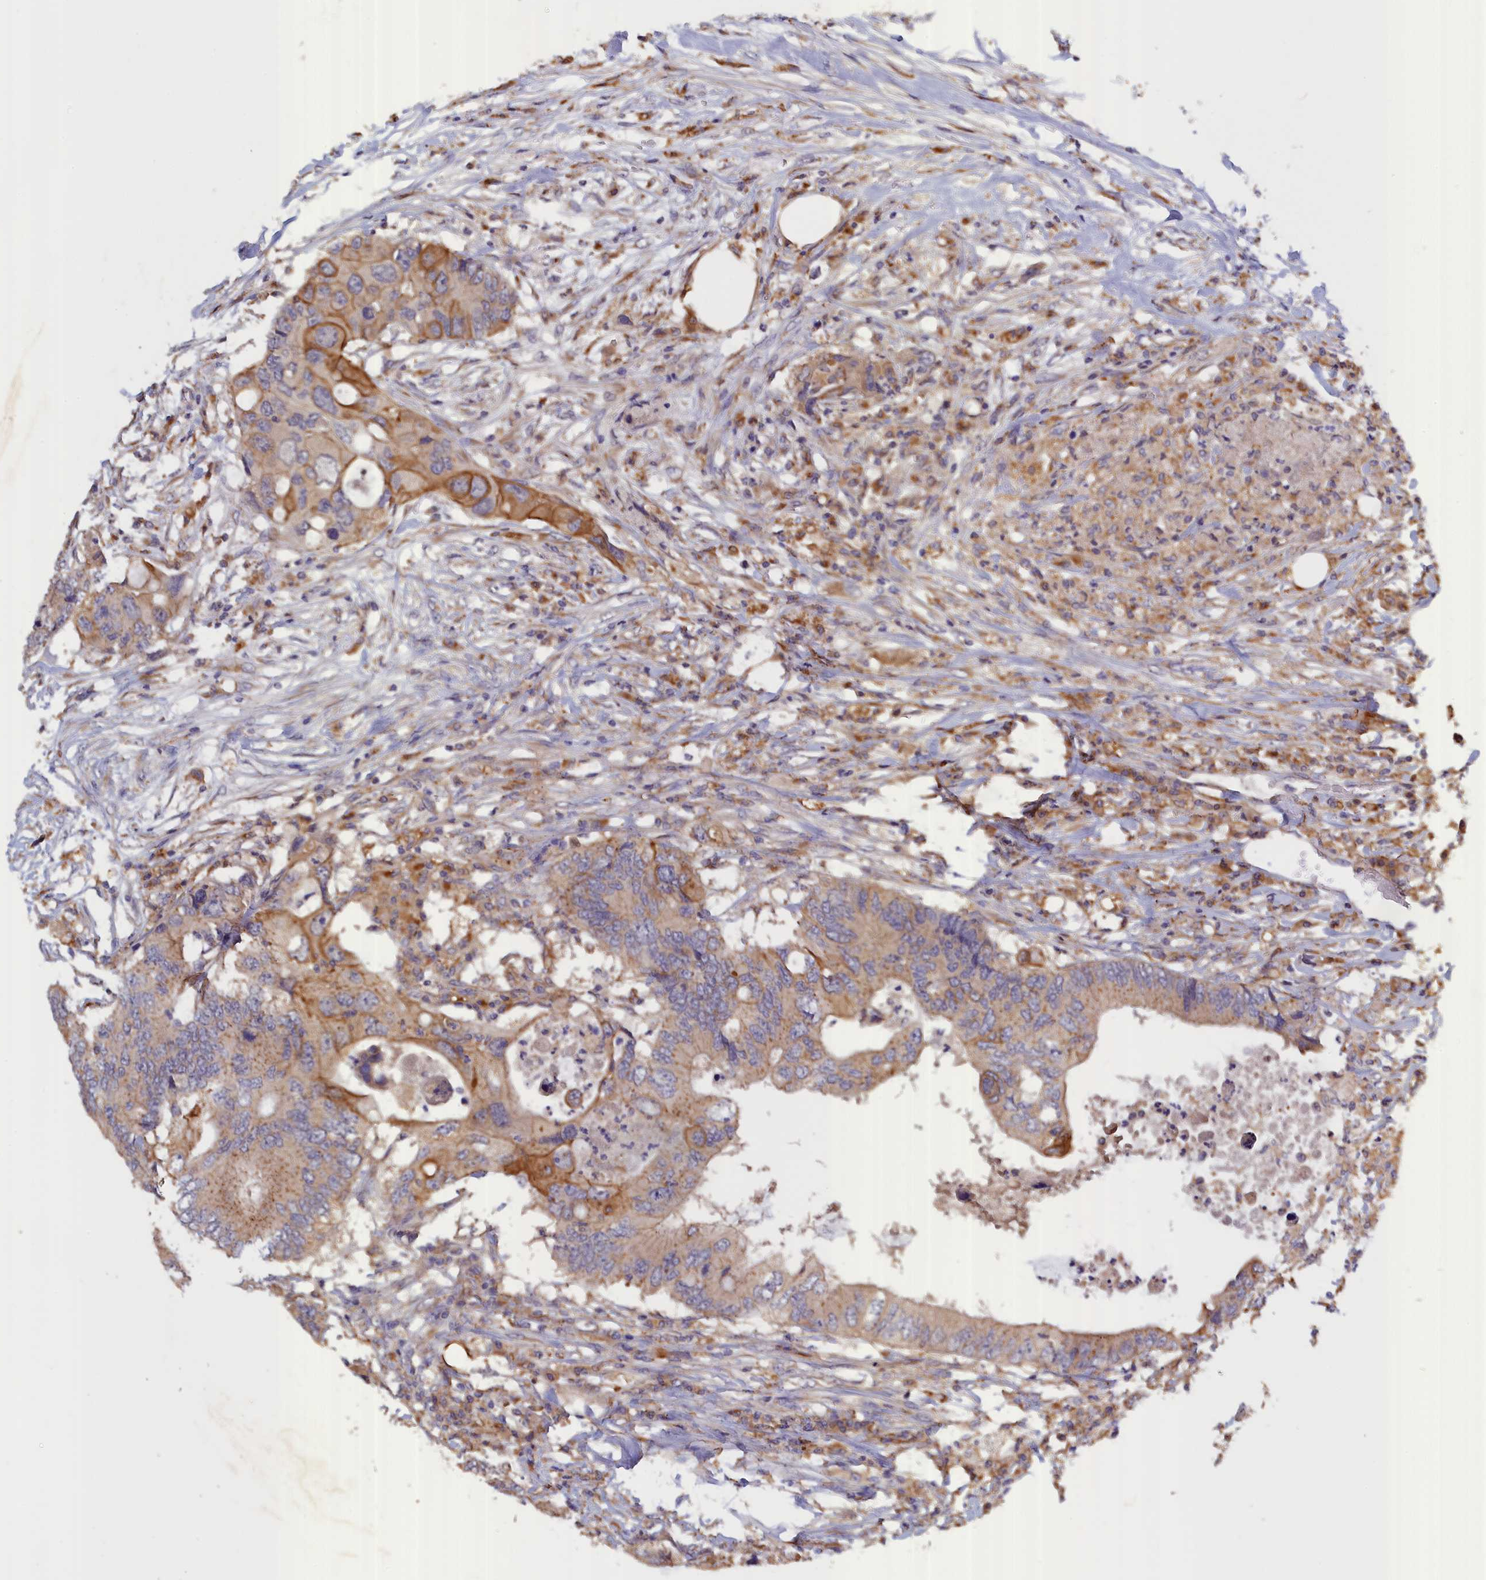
{"staining": {"intensity": "moderate", "quantity": "25%-75%", "location": "cytoplasmic/membranous"}, "tissue": "colorectal cancer", "cell_type": "Tumor cells", "image_type": "cancer", "snomed": [{"axis": "morphology", "description": "Adenocarcinoma, NOS"}, {"axis": "topography", "description": "Colon"}], "caption": "Immunohistochemistry of colorectal adenocarcinoma exhibits medium levels of moderate cytoplasmic/membranous expression in about 25%-75% of tumor cells.", "gene": "COL19A1", "patient": {"sex": "male", "age": 71}}